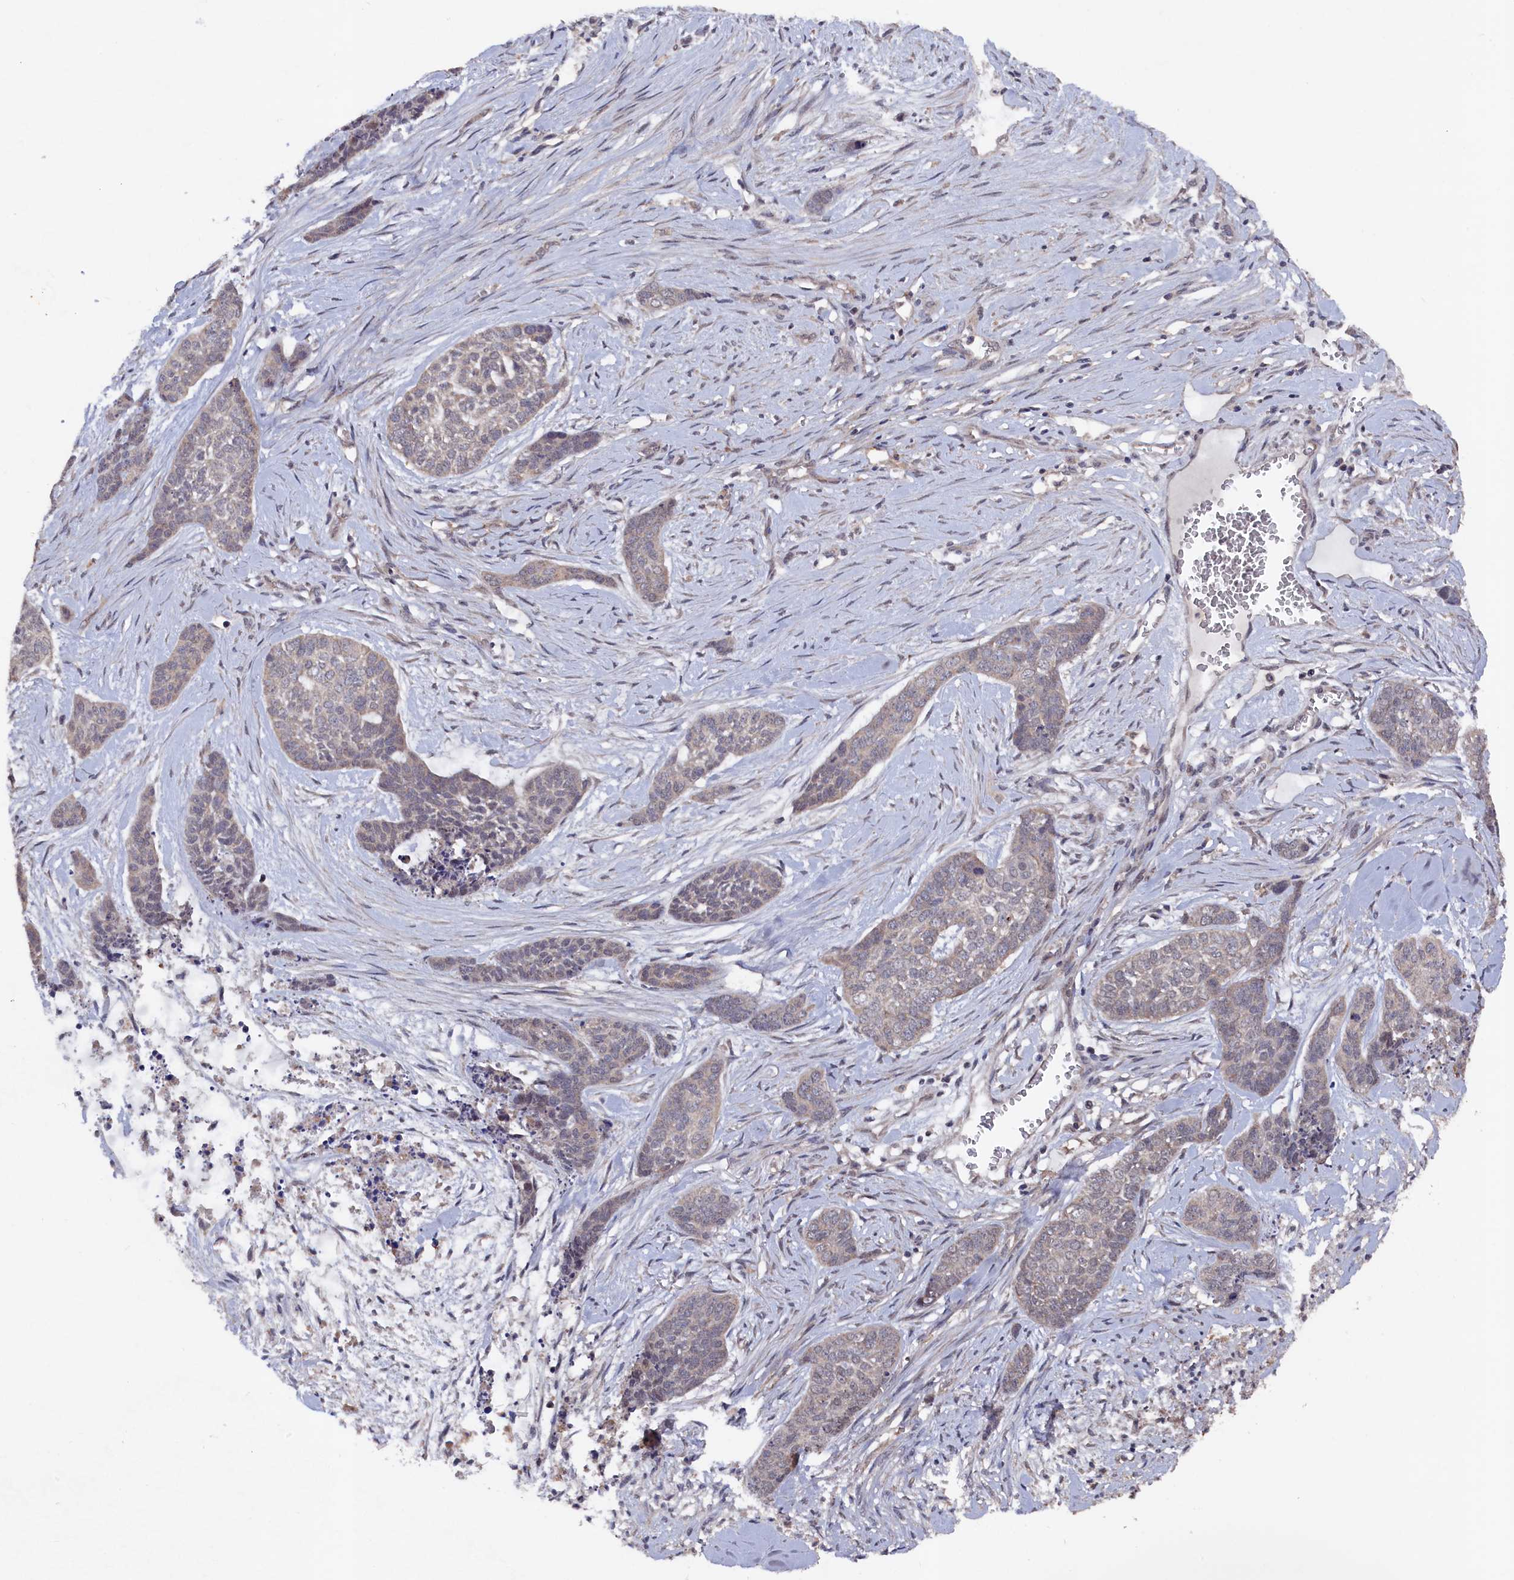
{"staining": {"intensity": "weak", "quantity": "<25%", "location": "cytoplasmic/membranous"}, "tissue": "skin cancer", "cell_type": "Tumor cells", "image_type": "cancer", "snomed": [{"axis": "morphology", "description": "Basal cell carcinoma"}, {"axis": "topography", "description": "Skin"}], "caption": "Immunohistochemistry histopathology image of neoplastic tissue: human basal cell carcinoma (skin) stained with DAB (3,3'-diaminobenzidine) shows no significant protein staining in tumor cells.", "gene": "TMC5", "patient": {"sex": "female", "age": 64}}